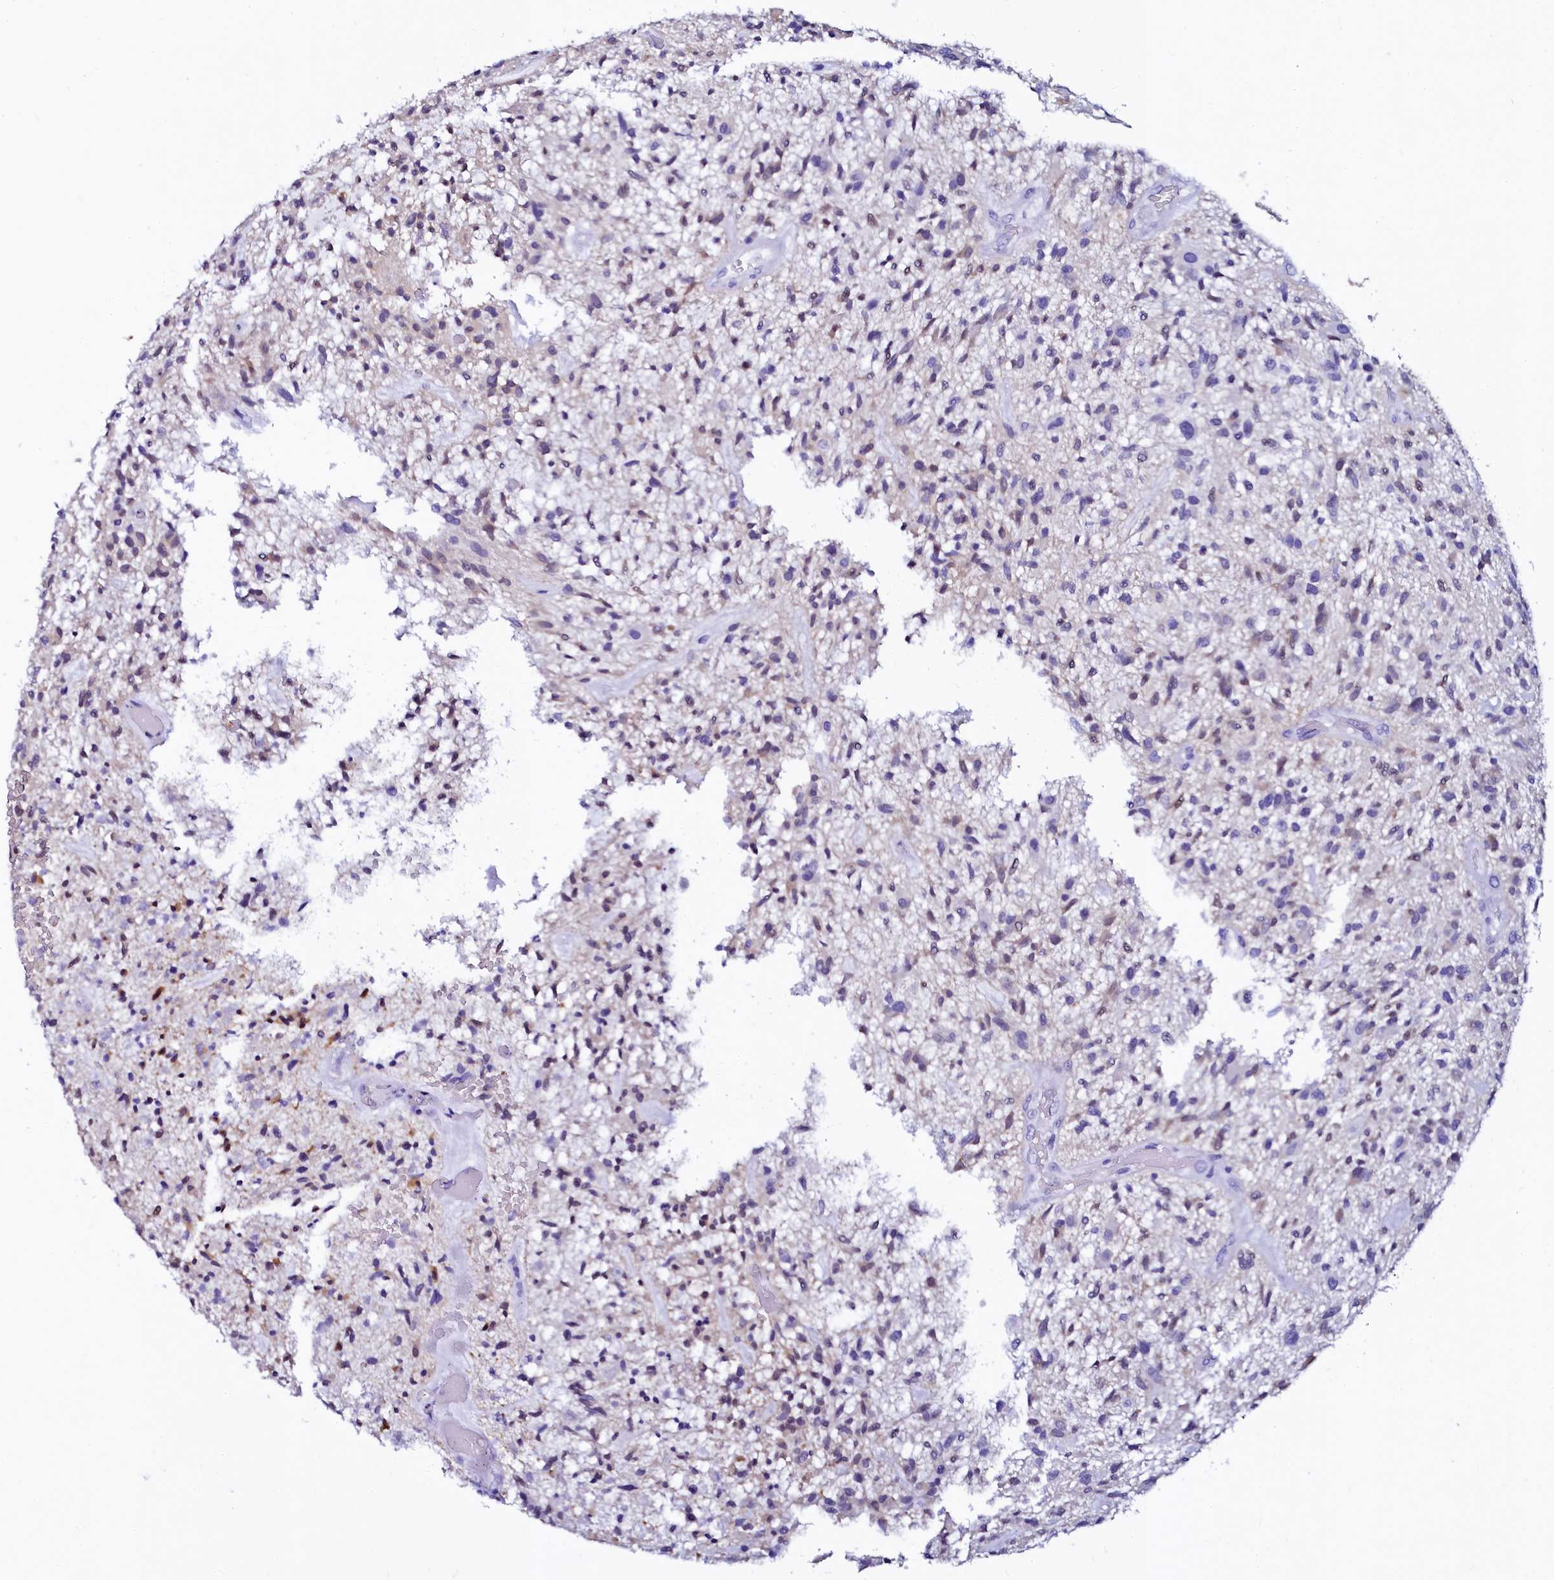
{"staining": {"intensity": "negative", "quantity": "none", "location": "none"}, "tissue": "glioma", "cell_type": "Tumor cells", "image_type": "cancer", "snomed": [{"axis": "morphology", "description": "Glioma, malignant, High grade"}, {"axis": "topography", "description": "Brain"}], "caption": "Glioma was stained to show a protein in brown. There is no significant positivity in tumor cells.", "gene": "SORD", "patient": {"sex": "male", "age": 47}}